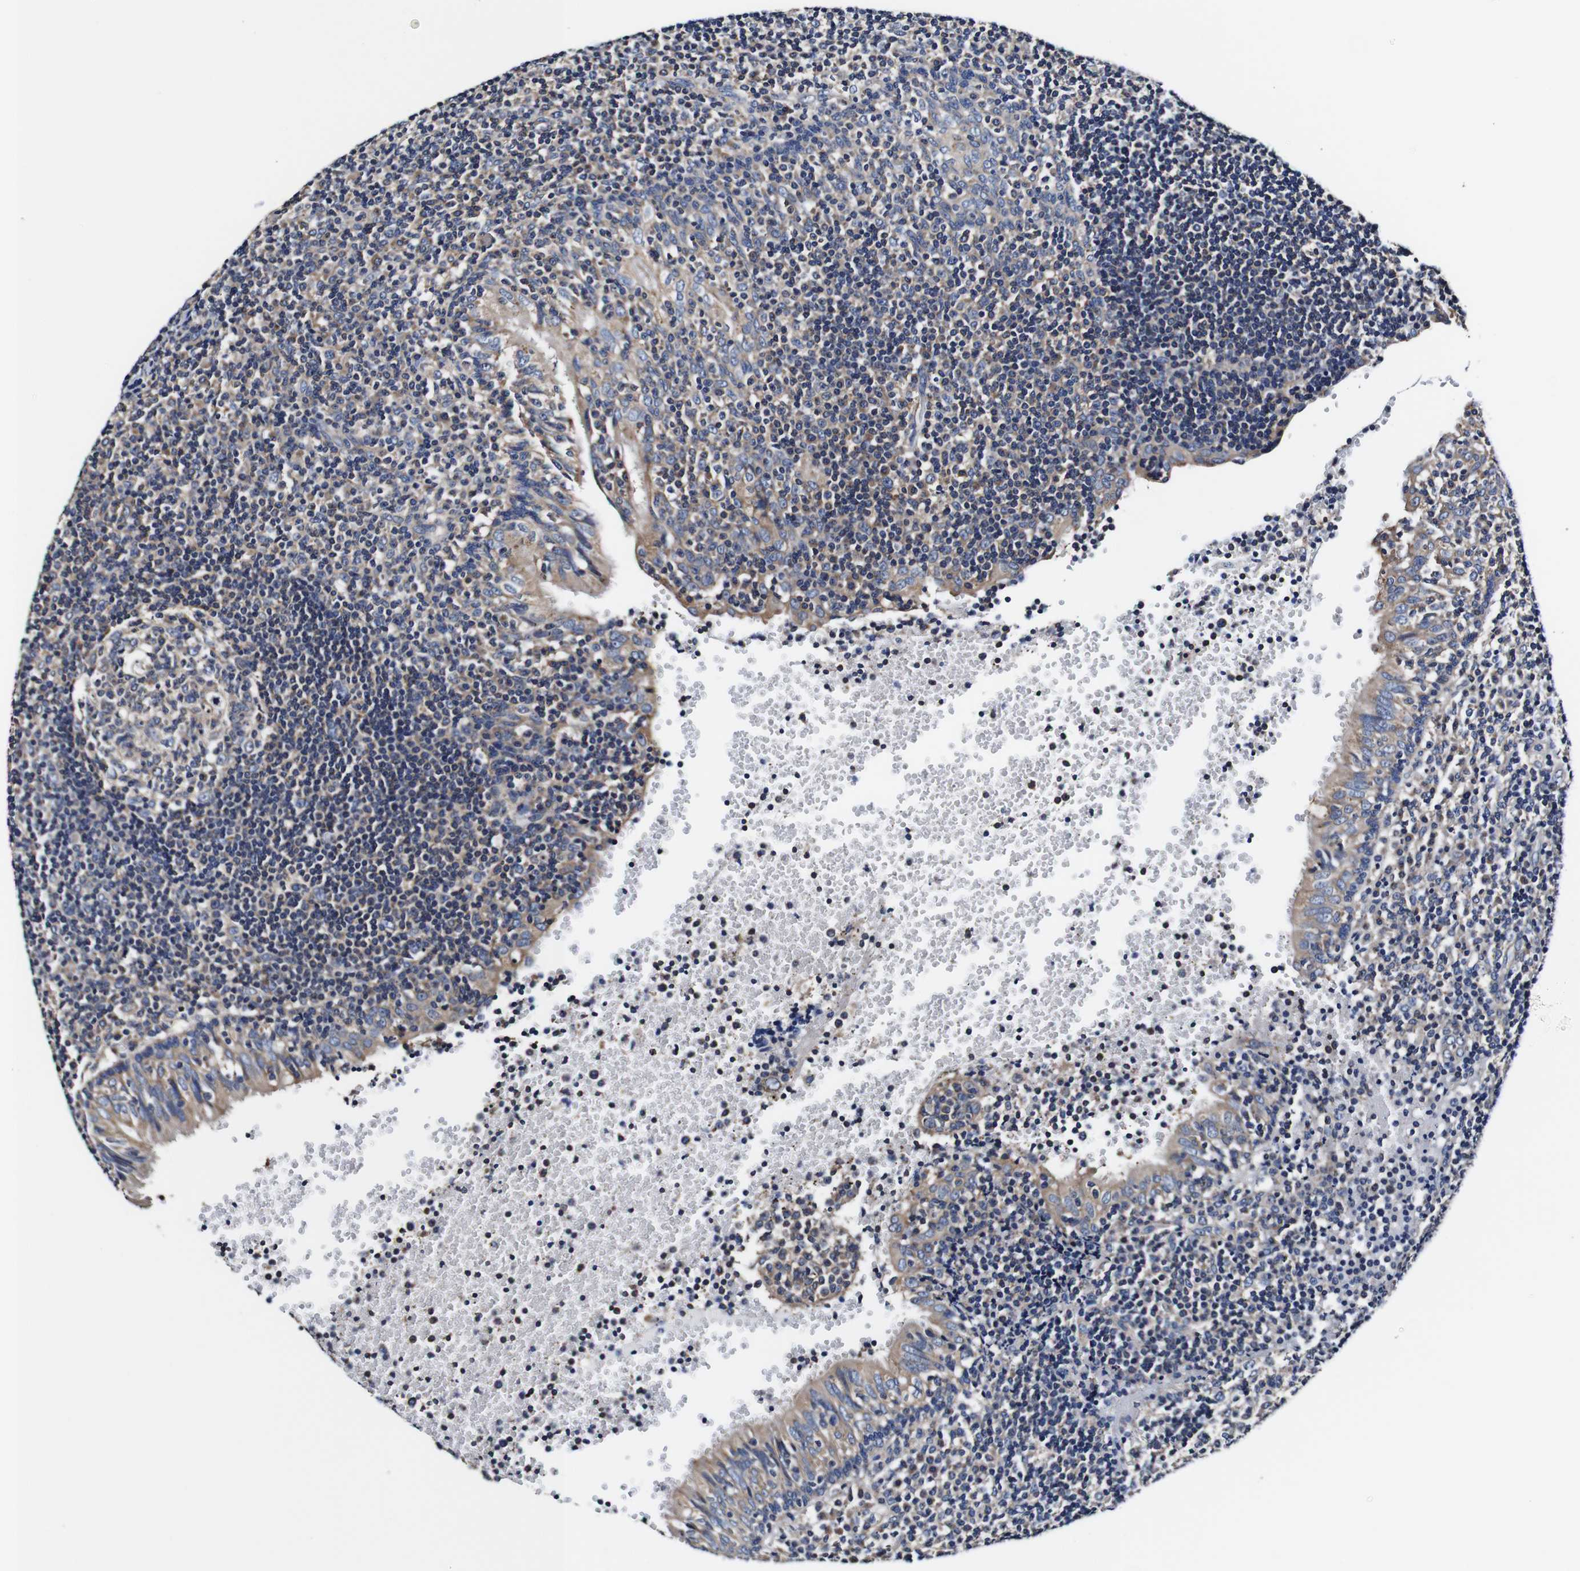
{"staining": {"intensity": "weak", "quantity": "25%-75%", "location": "cytoplasmic/membranous"}, "tissue": "tonsil", "cell_type": "Germinal center cells", "image_type": "normal", "snomed": [{"axis": "morphology", "description": "Normal tissue, NOS"}, {"axis": "topography", "description": "Tonsil"}], "caption": "Immunohistochemical staining of benign human tonsil shows low levels of weak cytoplasmic/membranous staining in approximately 25%-75% of germinal center cells.", "gene": "PDCD6IP", "patient": {"sex": "female", "age": 40}}